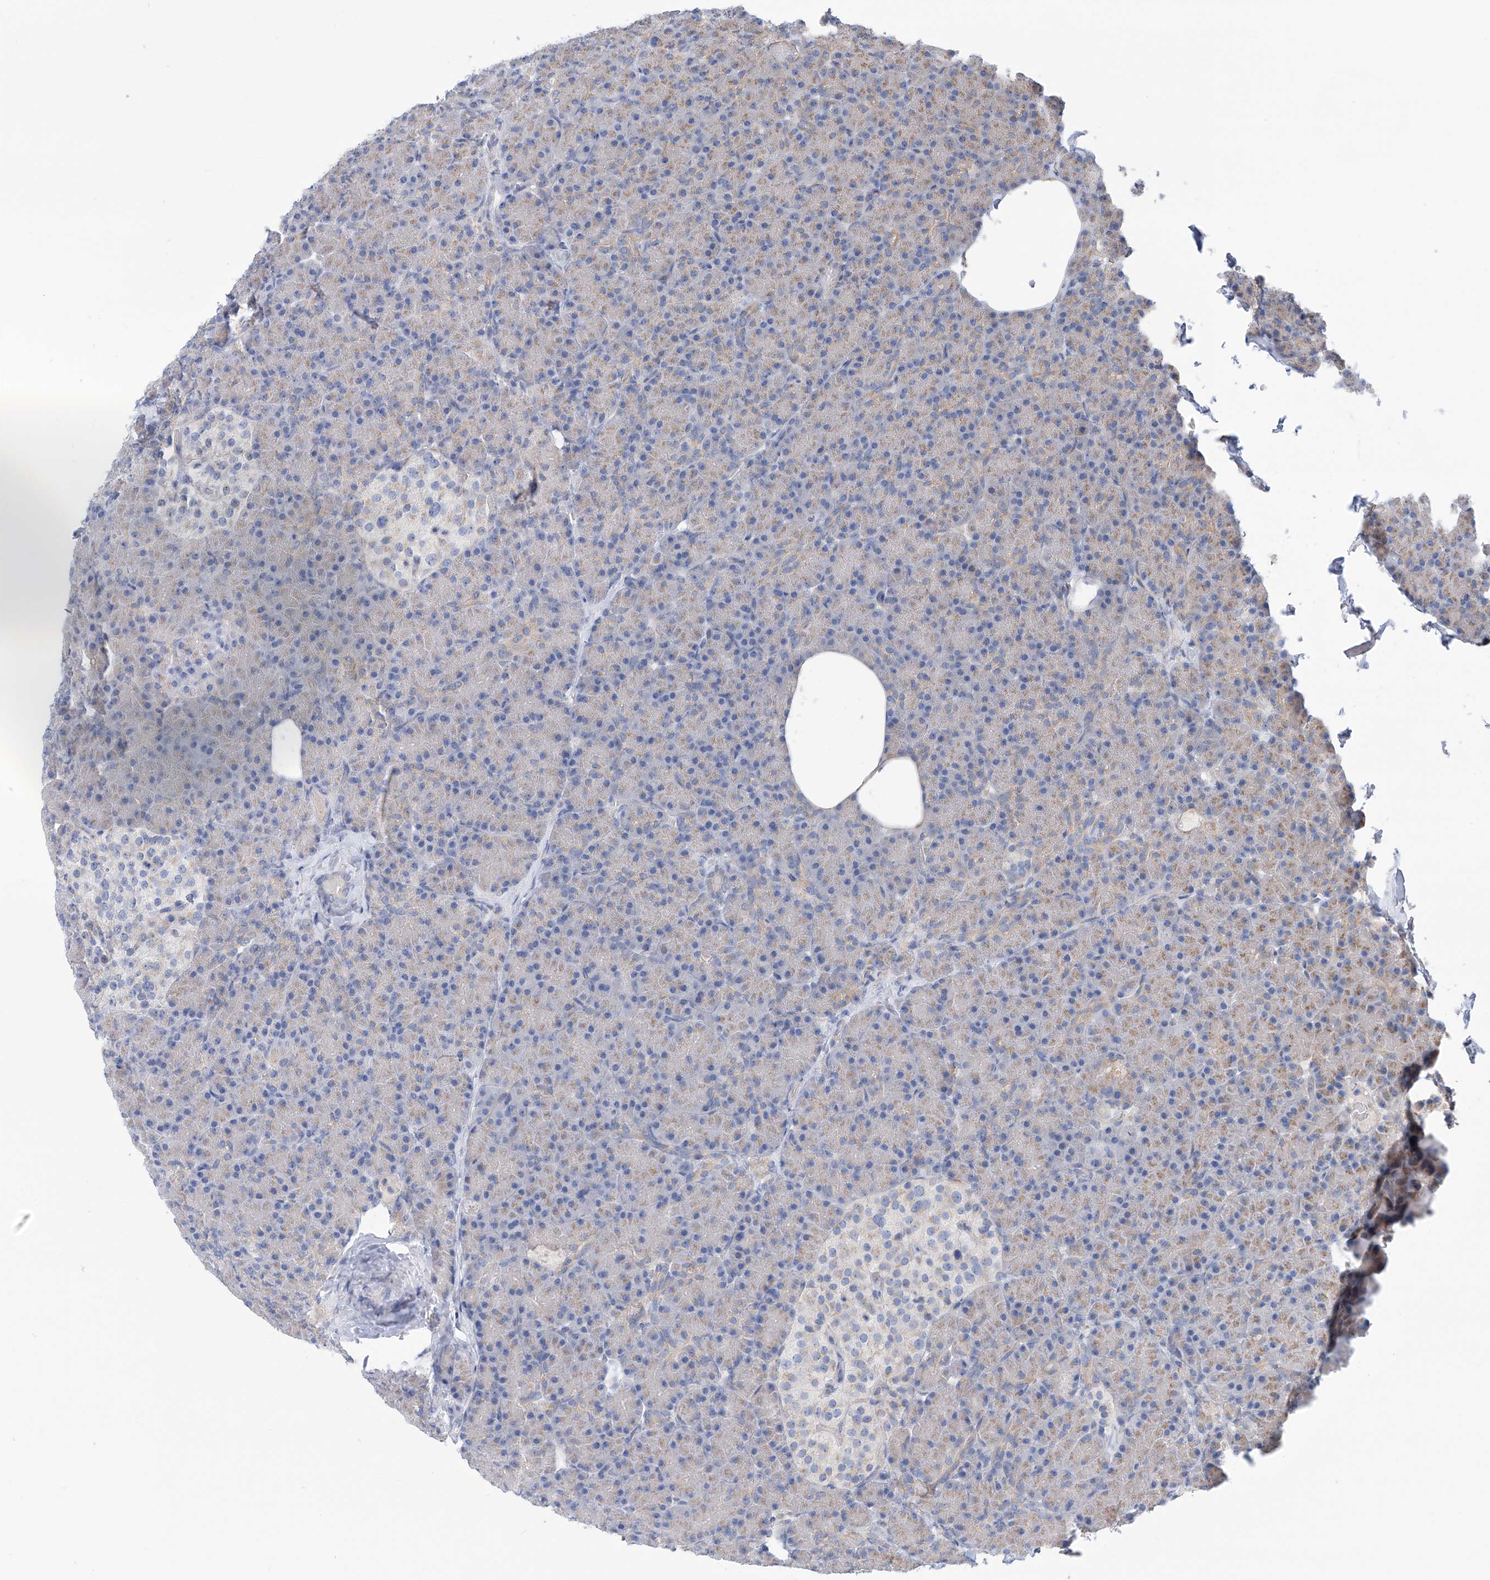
{"staining": {"intensity": "weak", "quantity": "25%-75%", "location": "cytoplasmic/membranous"}, "tissue": "pancreas", "cell_type": "Exocrine glandular cells", "image_type": "normal", "snomed": [{"axis": "morphology", "description": "Normal tissue, NOS"}, {"axis": "topography", "description": "Pancreas"}], "caption": "DAB immunohistochemical staining of unremarkable human pancreas exhibits weak cytoplasmic/membranous protein positivity in about 25%-75% of exocrine glandular cells.", "gene": "SLC22A7", "patient": {"sex": "female", "age": 43}}